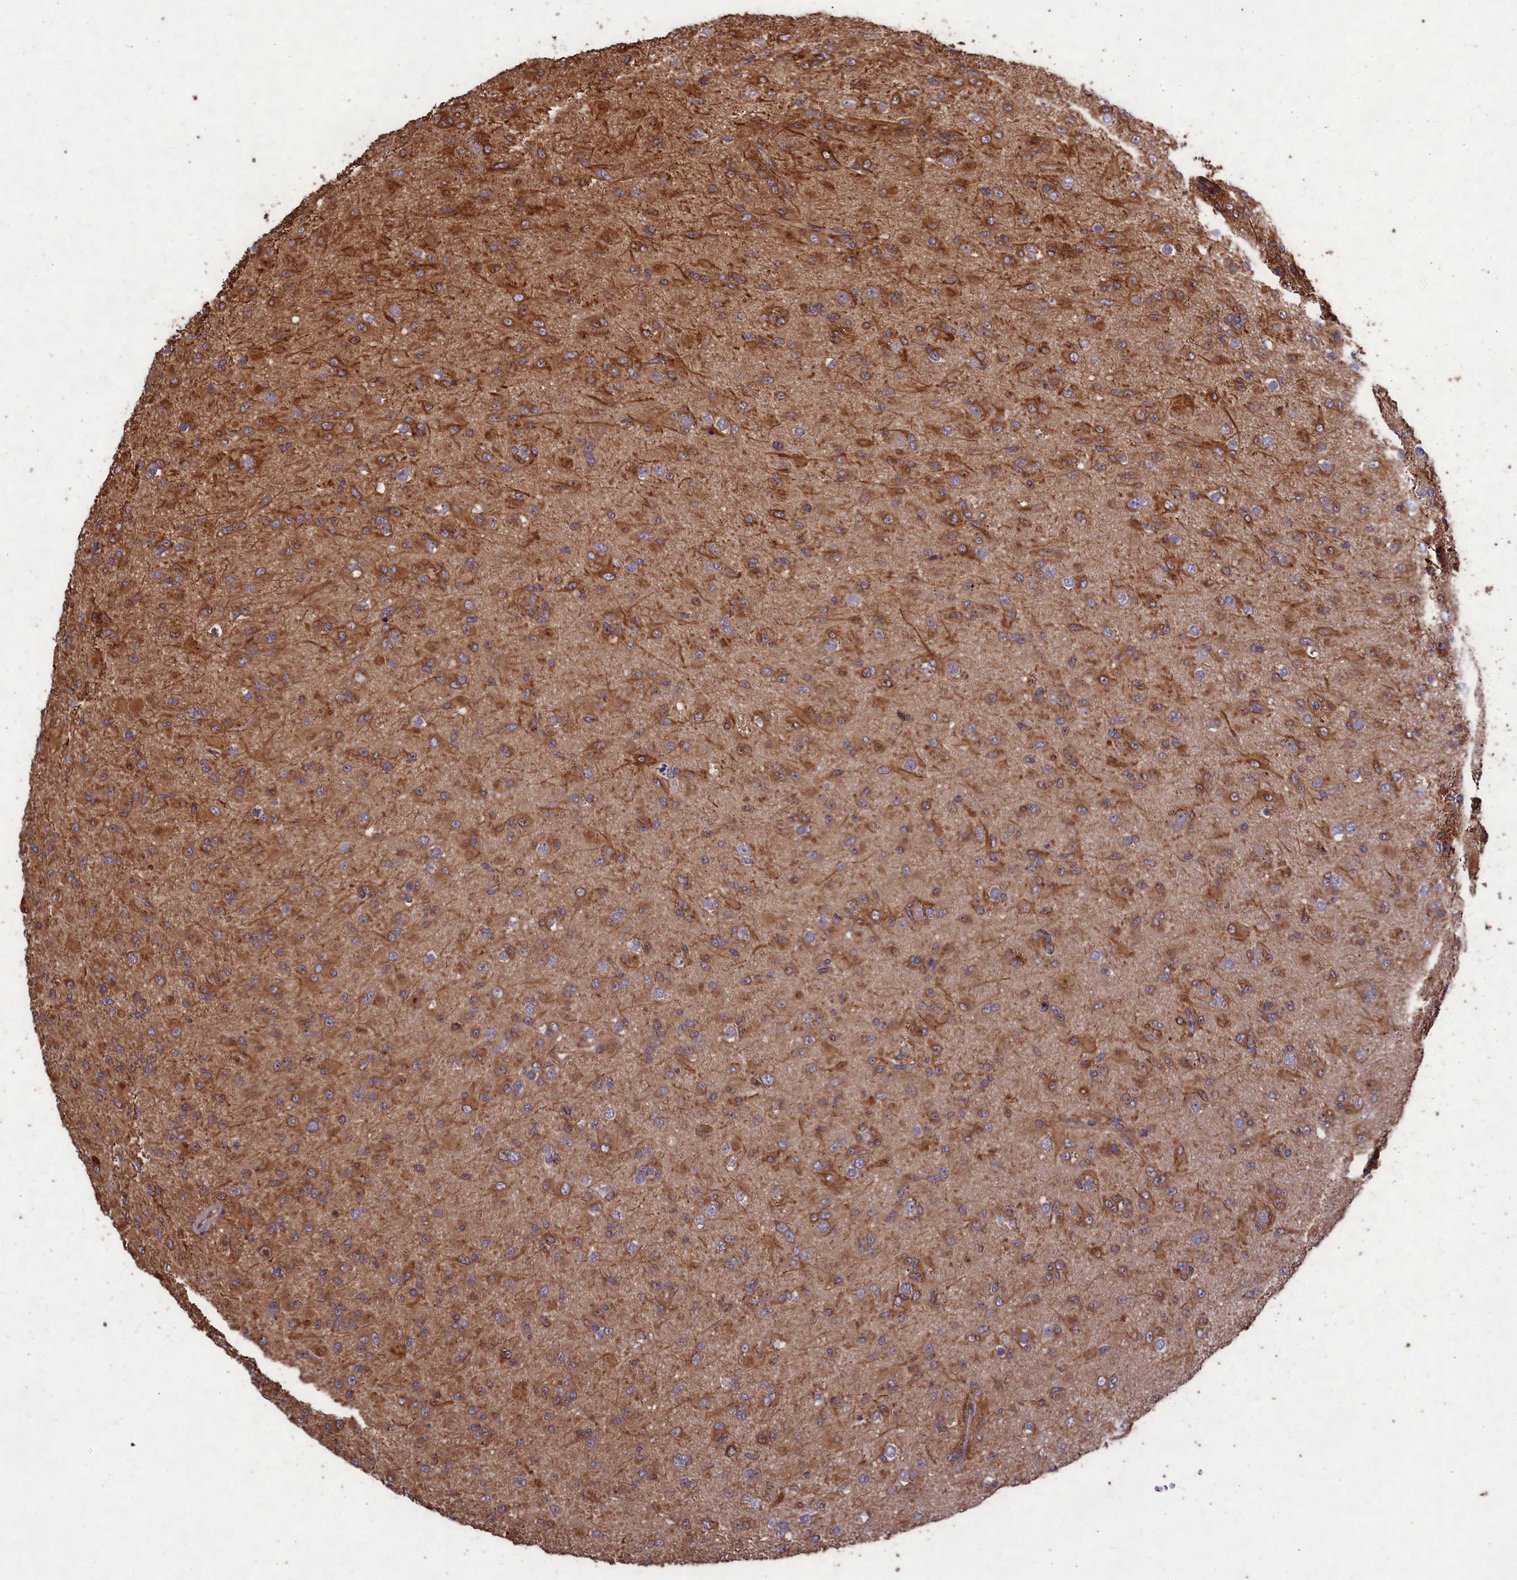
{"staining": {"intensity": "moderate", "quantity": "25%-75%", "location": "cytoplasmic/membranous"}, "tissue": "glioma", "cell_type": "Tumor cells", "image_type": "cancer", "snomed": [{"axis": "morphology", "description": "Glioma, malignant, Low grade"}, {"axis": "topography", "description": "Brain"}], "caption": "This photomicrograph reveals immunohistochemistry (IHC) staining of glioma, with medium moderate cytoplasmic/membranous staining in about 25%-75% of tumor cells.", "gene": "CCDC124", "patient": {"sex": "male", "age": 65}}